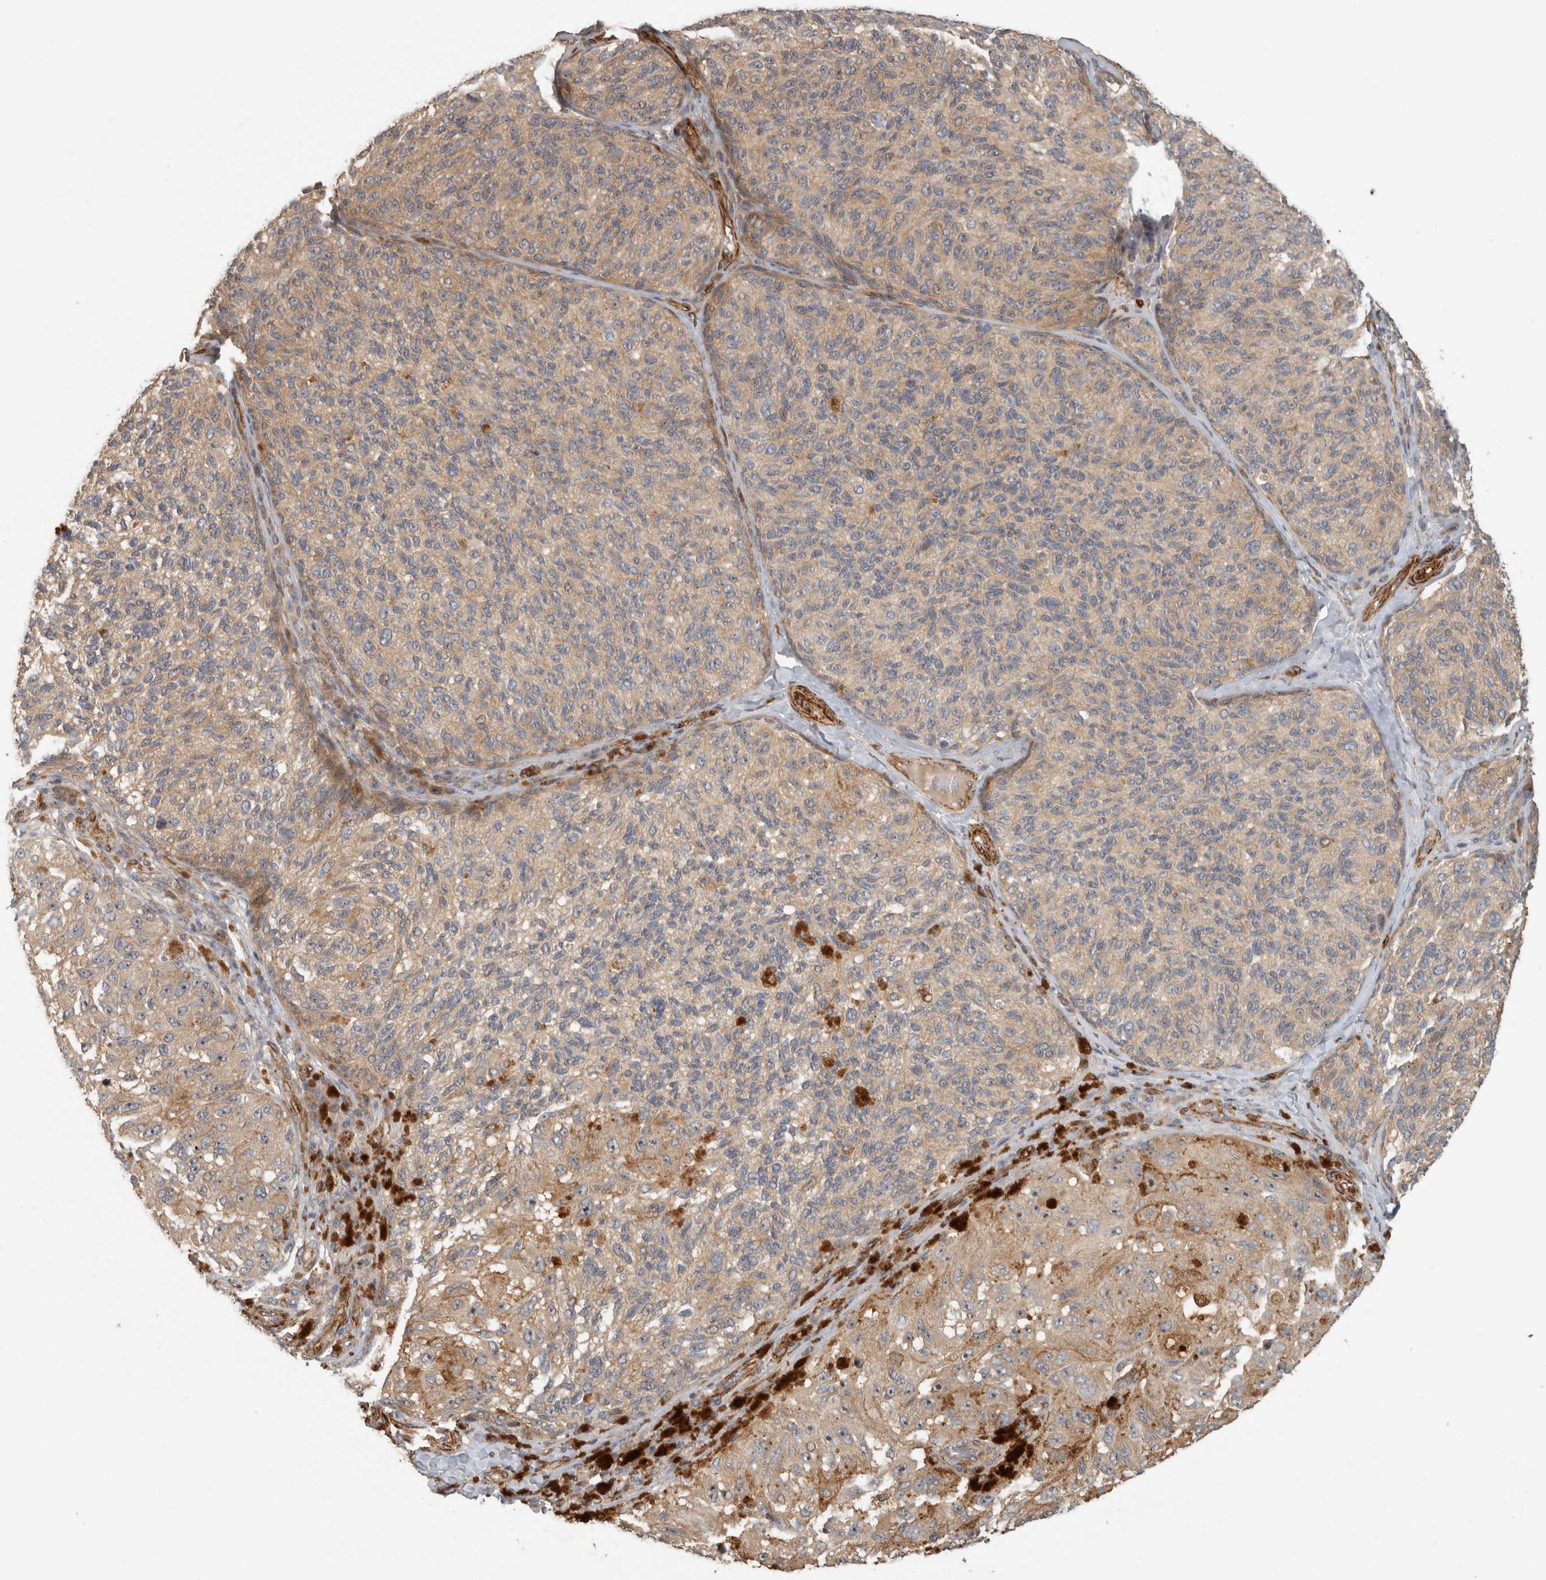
{"staining": {"intensity": "weak", "quantity": ">75%", "location": "cytoplasmic/membranous"}, "tissue": "melanoma", "cell_type": "Tumor cells", "image_type": "cancer", "snomed": [{"axis": "morphology", "description": "Malignant melanoma, NOS"}, {"axis": "topography", "description": "Skin"}], "caption": "An immunohistochemistry (IHC) micrograph of tumor tissue is shown. Protein staining in brown labels weak cytoplasmic/membranous positivity in malignant melanoma within tumor cells.", "gene": "SIPA1L2", "patient": {"sex": "female", "age": 73}}